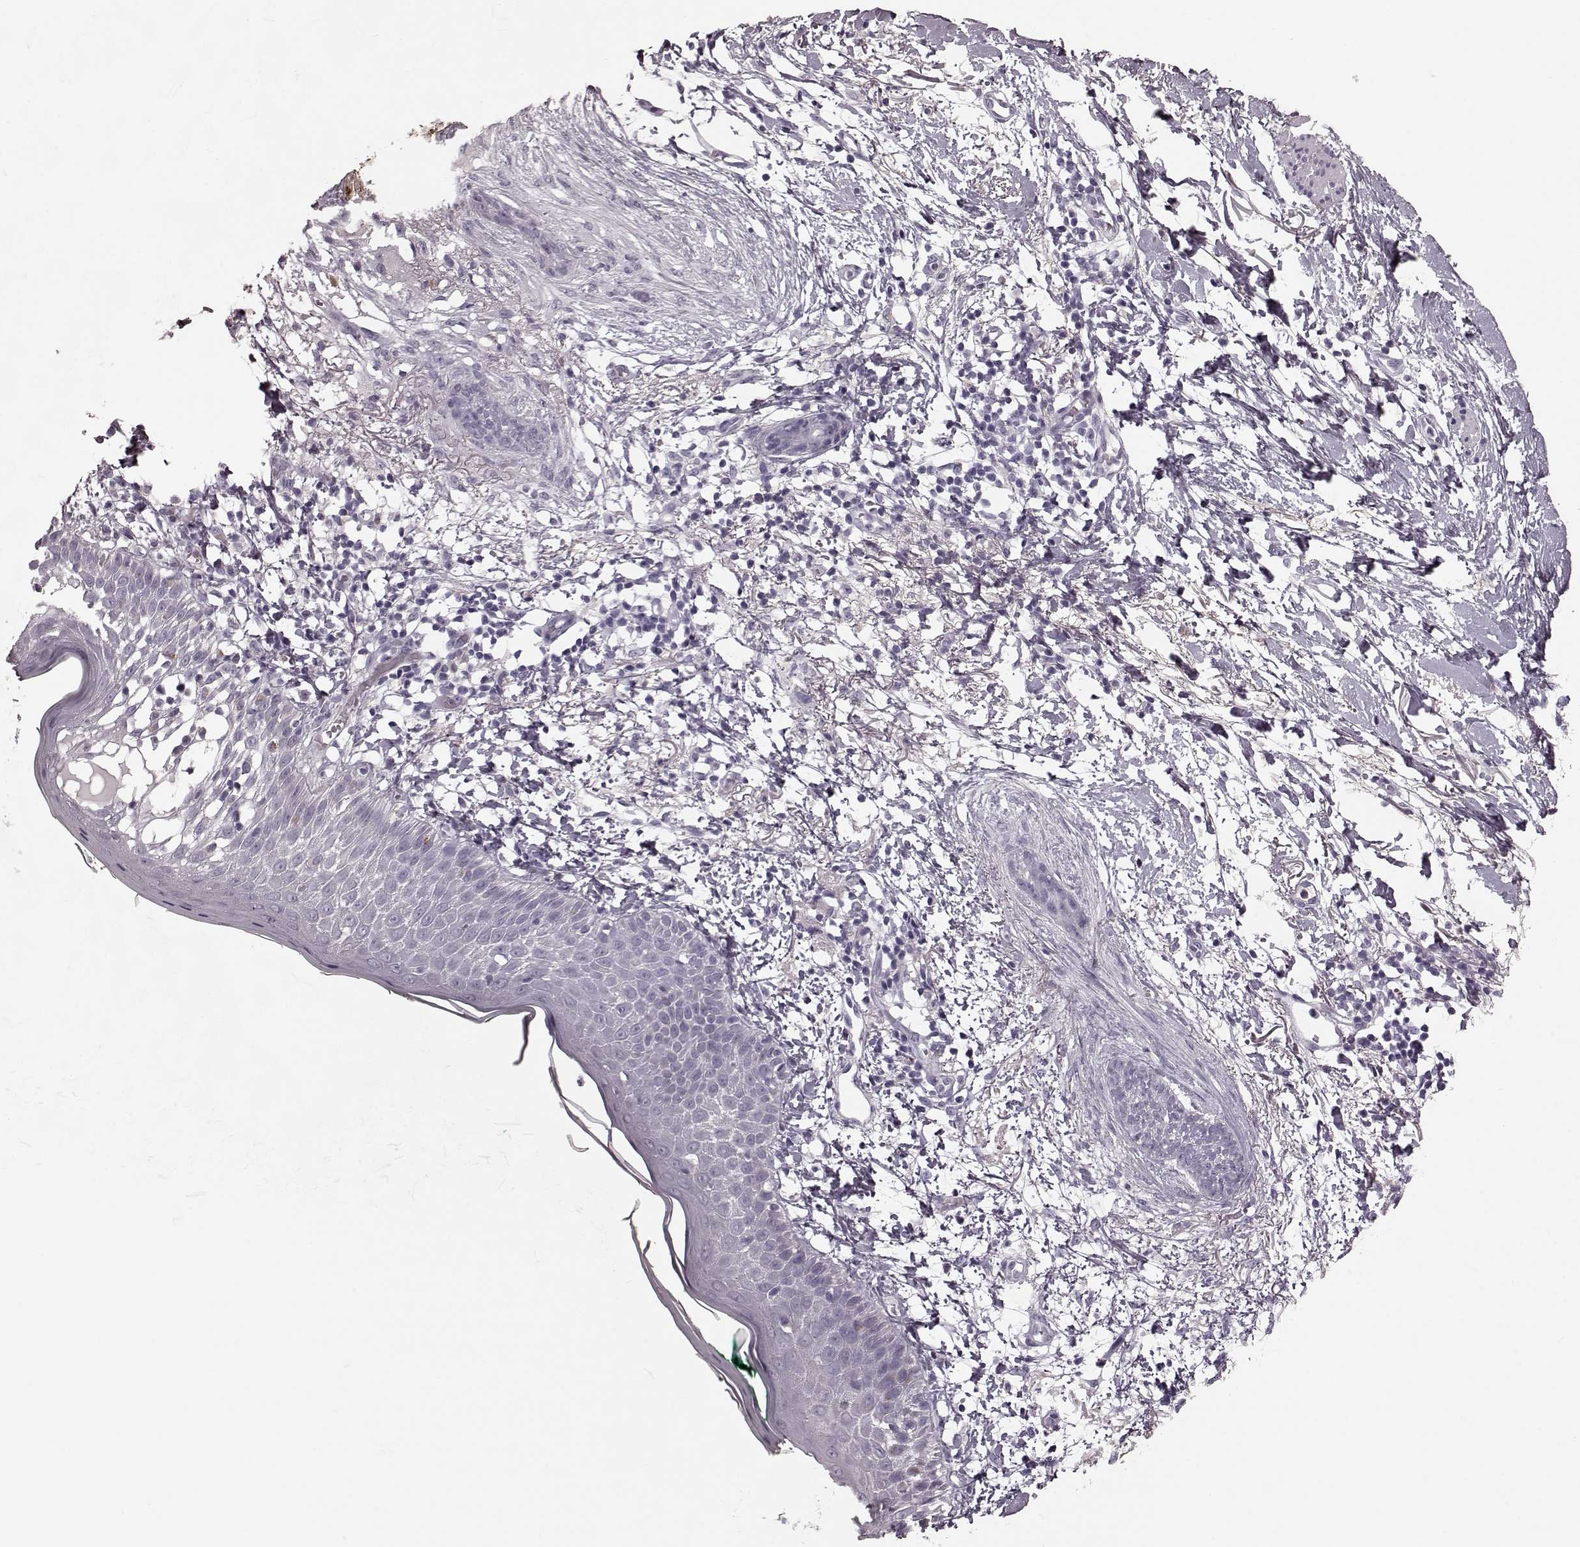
{"staining": {"intensity": "negative", "quantity": "none", "location": "none"}, "tissue": "skin cancer", "cell_type": "Tumor cells", "image_type": "cancer", "snomed": [{"axis": "morphology", "description": "Normal tissue, NOS"}, {"axis": "morphology", "description": "Basal cell carcinoma"}, {"axis": "topography", "description": "Skin"}], "caption": "An immunohistochemistry (IHC) image of skin cancer (basal cell carcinoma) is shown. There is no staining in tumor cells of skin cancer (basal cell carcinoma). (Immunohistochemistry (ihc), brightfield microscopy, high magnification).", "gene": "CST7", "patient": {"sex": "male", "age": 84}}